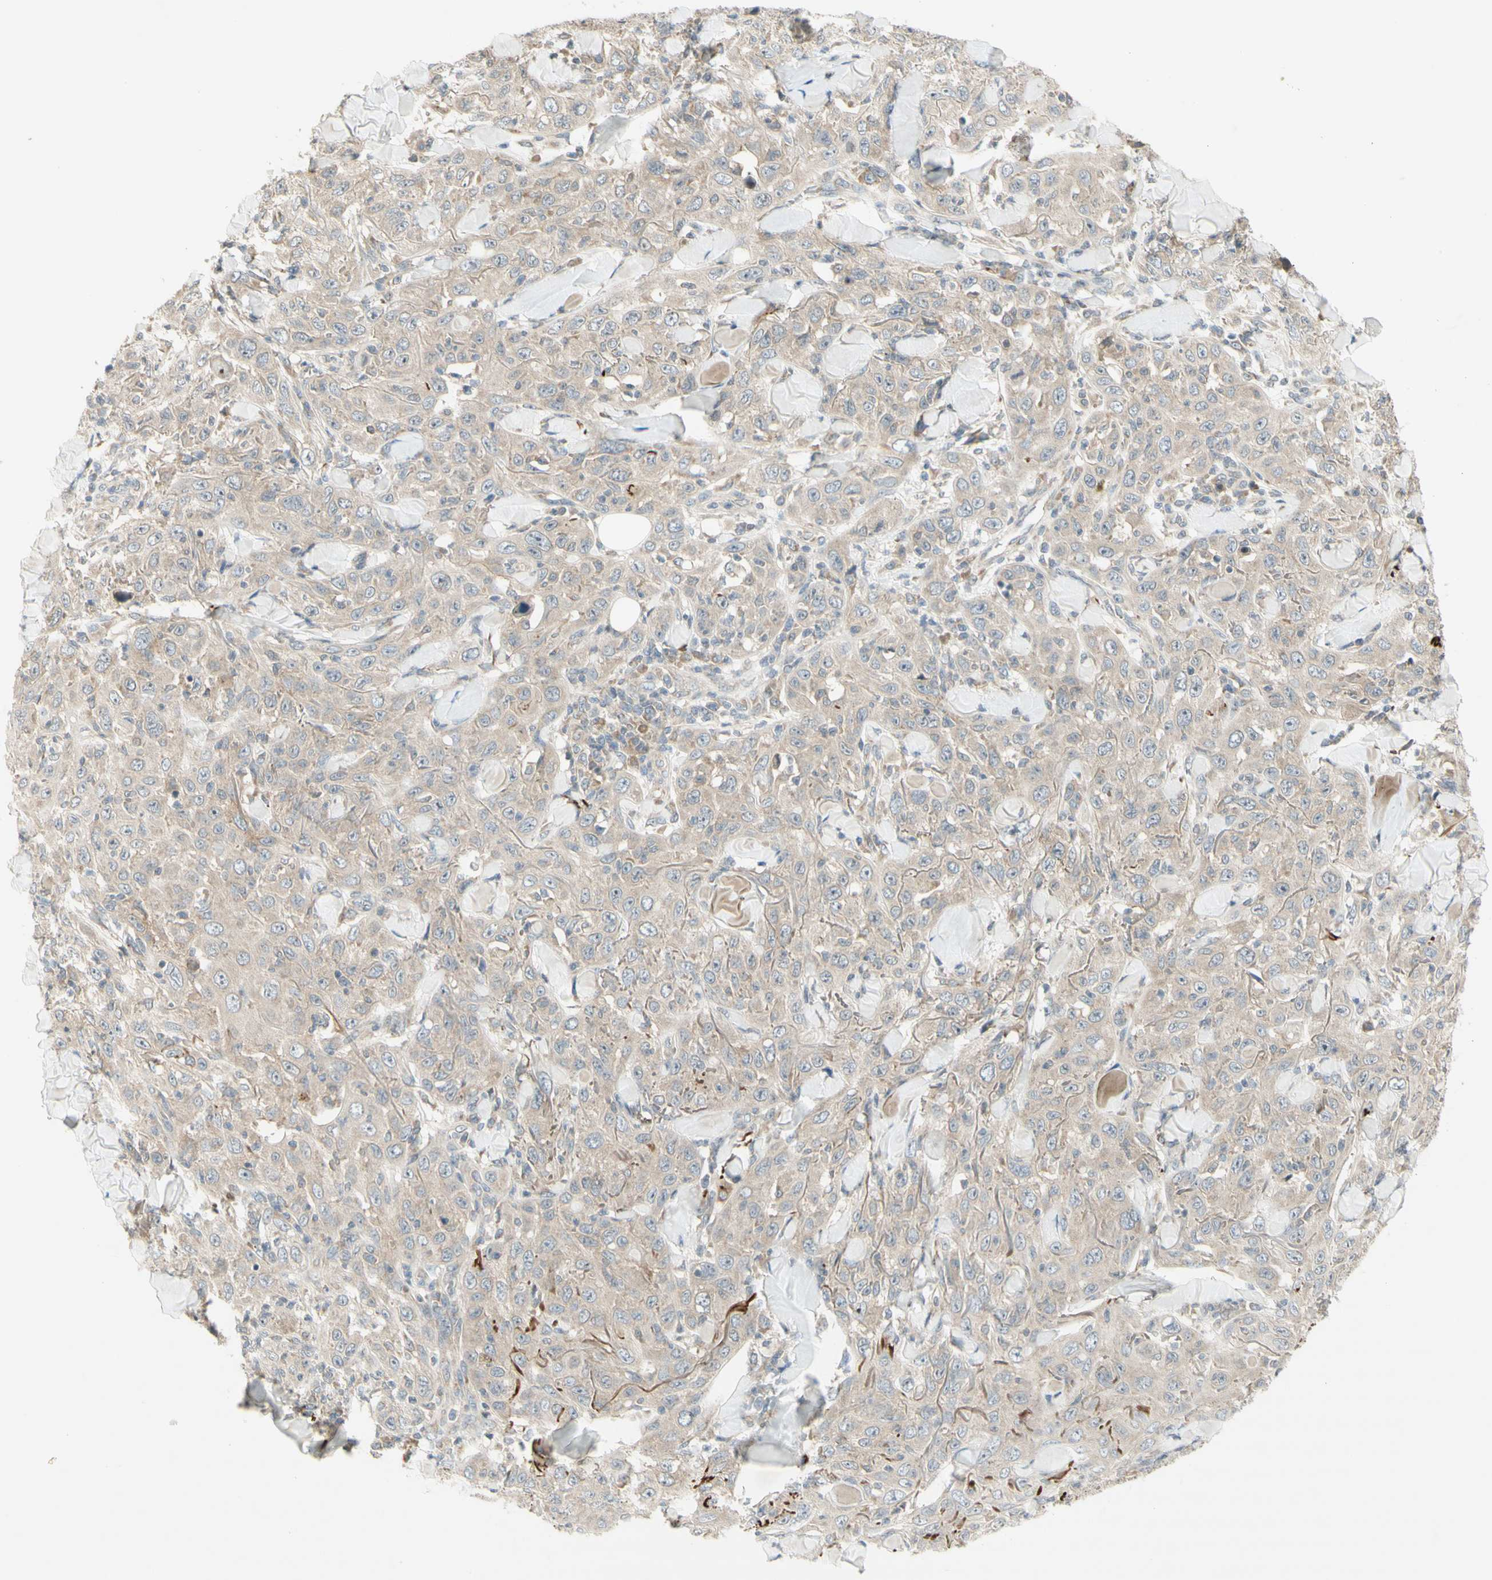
{"staining": {"intensity": "weak", "quantity": "25%-75%", "location": "cytoplasmic/membranous"}, "tissue": "skin cancer", "cell_type": "Tumor cells", "image_type": "cancer", "snomed": [{"axis": "morphology", "description": "Squamous cell carcinoma, NOS"}, {"axis": "topography", "description": "Skin"}], "caption": "A photomicrograph of skin cancer stained for a protein exhibits weak cytoplasmic/membranous brown staining in tumor cells.", "gene": "ETF1", "patient": {"sex": "female", "age": 88}}